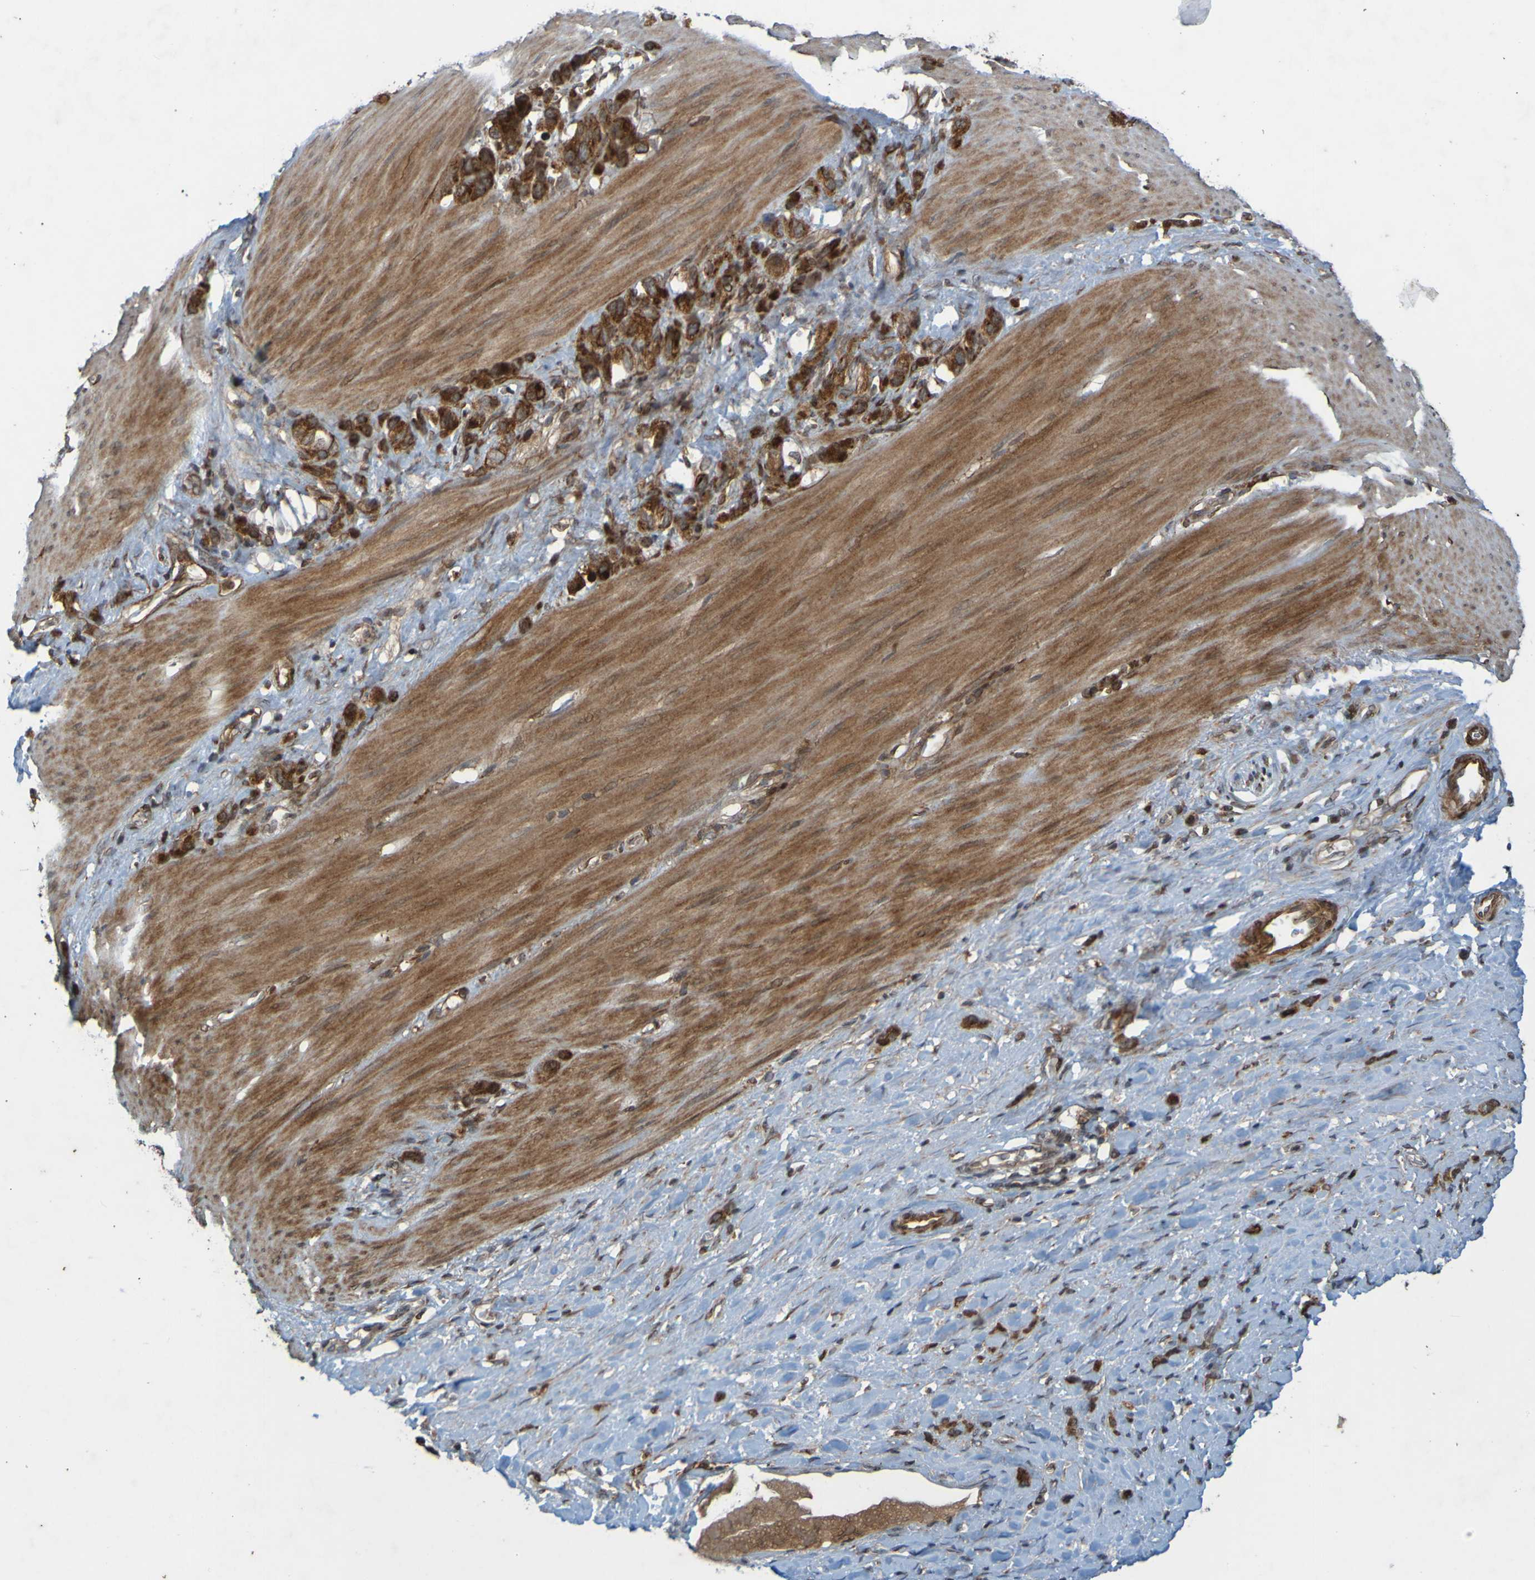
{"staining": {"intensity": "strong", "quantity": ">75%", "location": "cytoplasmic/membranous"}, "tissue": "stomach cancer", "cell_type": "Tumor cells", "image_type": "cancer", "snomed": [{"axis": "morphology", "description": "Normal tissue, NOS"}, {"axis": "morphology", "description": "Adenocarcinoma, NOS"}, {"axis": "morphology", "description": "Adenocarcinoma, High grade"}, {"axis": "topography", "description": "Stomach, upper"}, {"axis": "topography", "description": "Stomach"}], "caption": "This is an image of IHC staining of stomach cancer (adenocarcinoma (high-grade)), which shows strong positivity in the cytoplasmic/membranous of tumor cells.", "gene": "GUCY1A1", "patient": {"sex": "female", "age": 65}}